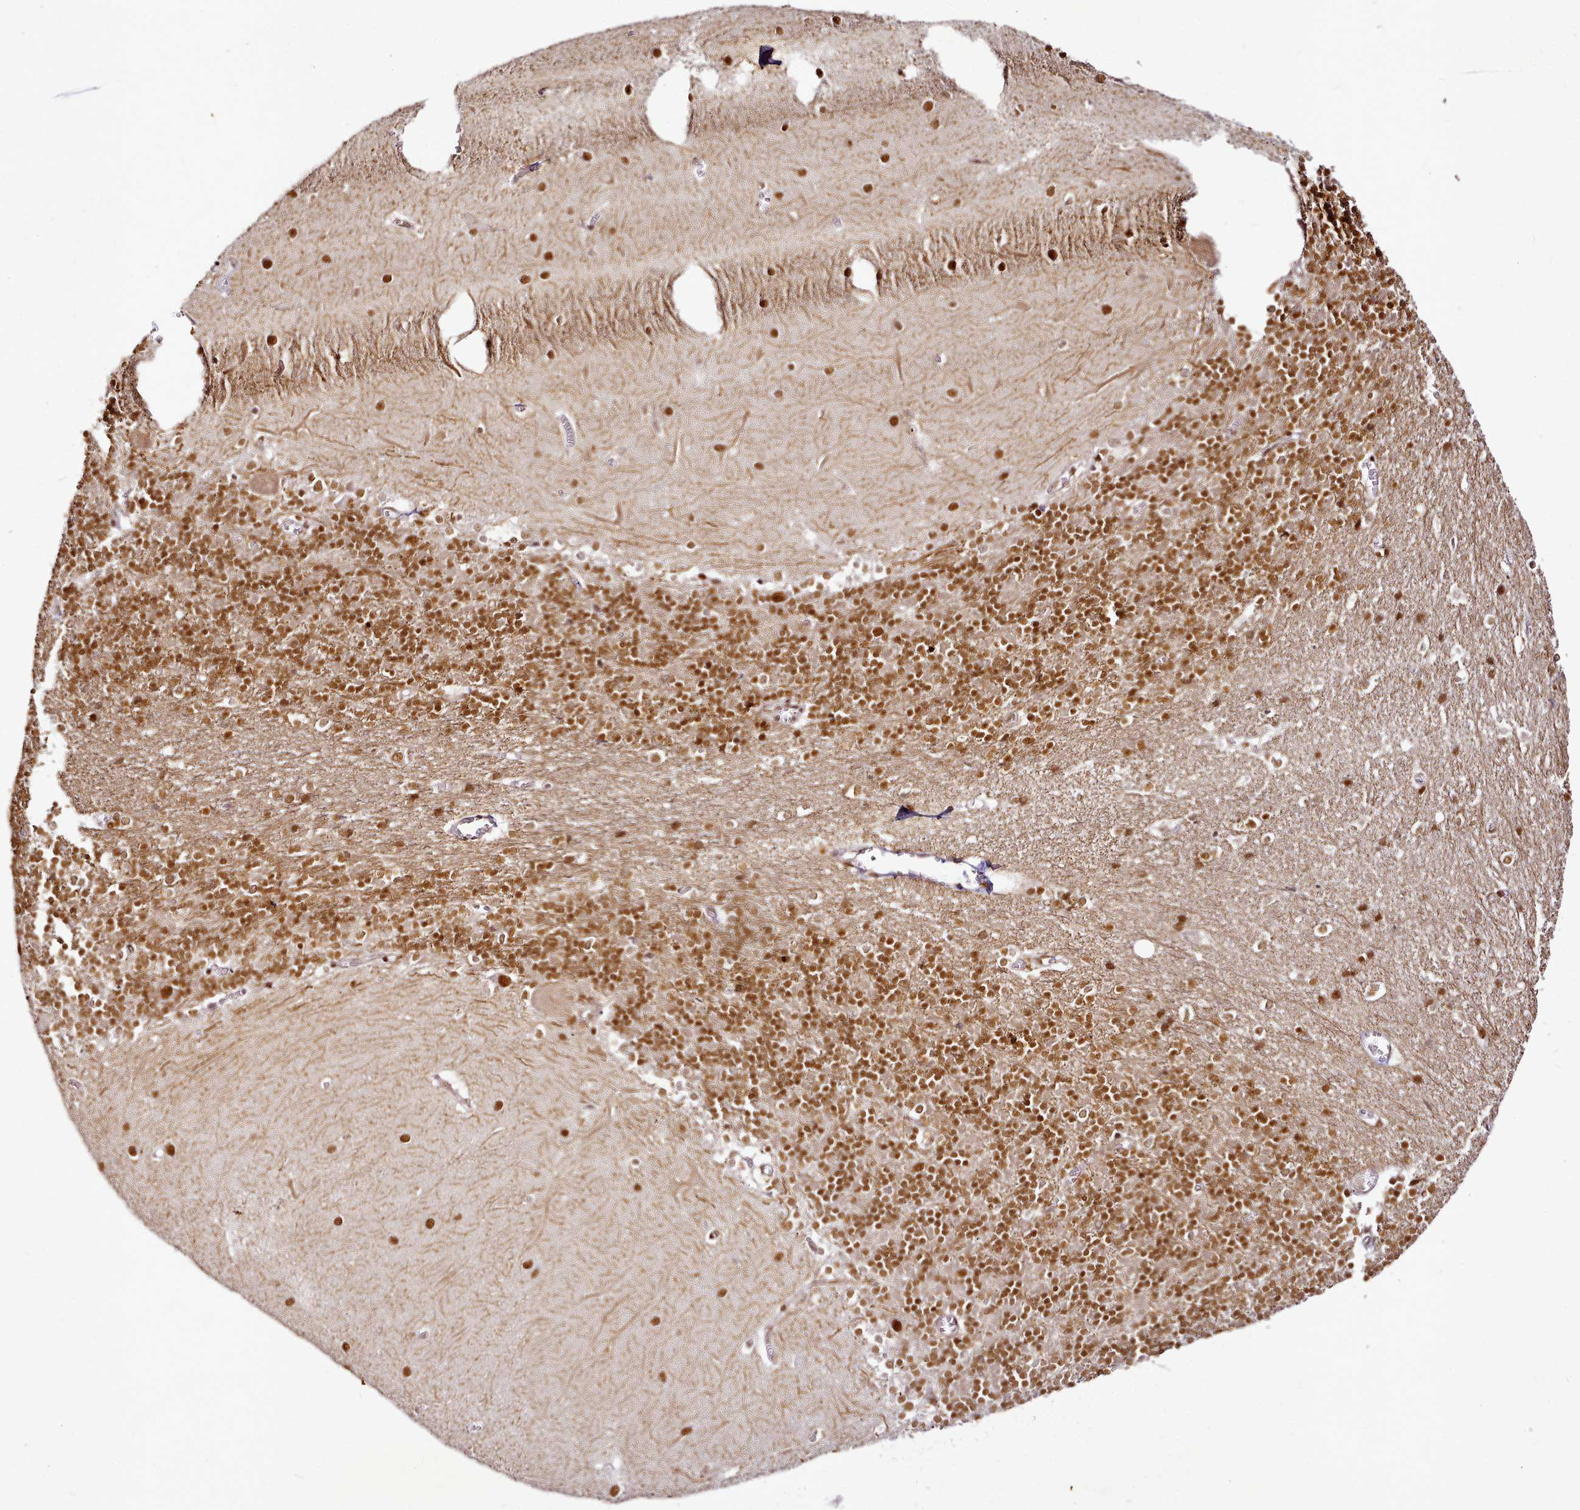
{"staining": {"intensity": "moderate", "quantity": ">75%", "location": "nuclear"}, "tissue": "cerebellum", "cell_type": "Cells in granular layer", "image_type": "normal", "snomed": [{"axis": "morphology", "description": "Normal tissue, NOS"}, {"axis": "topography", "description": "Cerebellum"}], "caption": "Immunohistochemistry image of unremarkable cerebellum: human cerebellum stained using IHC shows medium levels of moderate protein expression localized specifically in the nuclear of cells in granular layer, appearing as a nuclear brown color.", "gene": "SYT15B", "patient": {"sex": "male", "age": 37}}